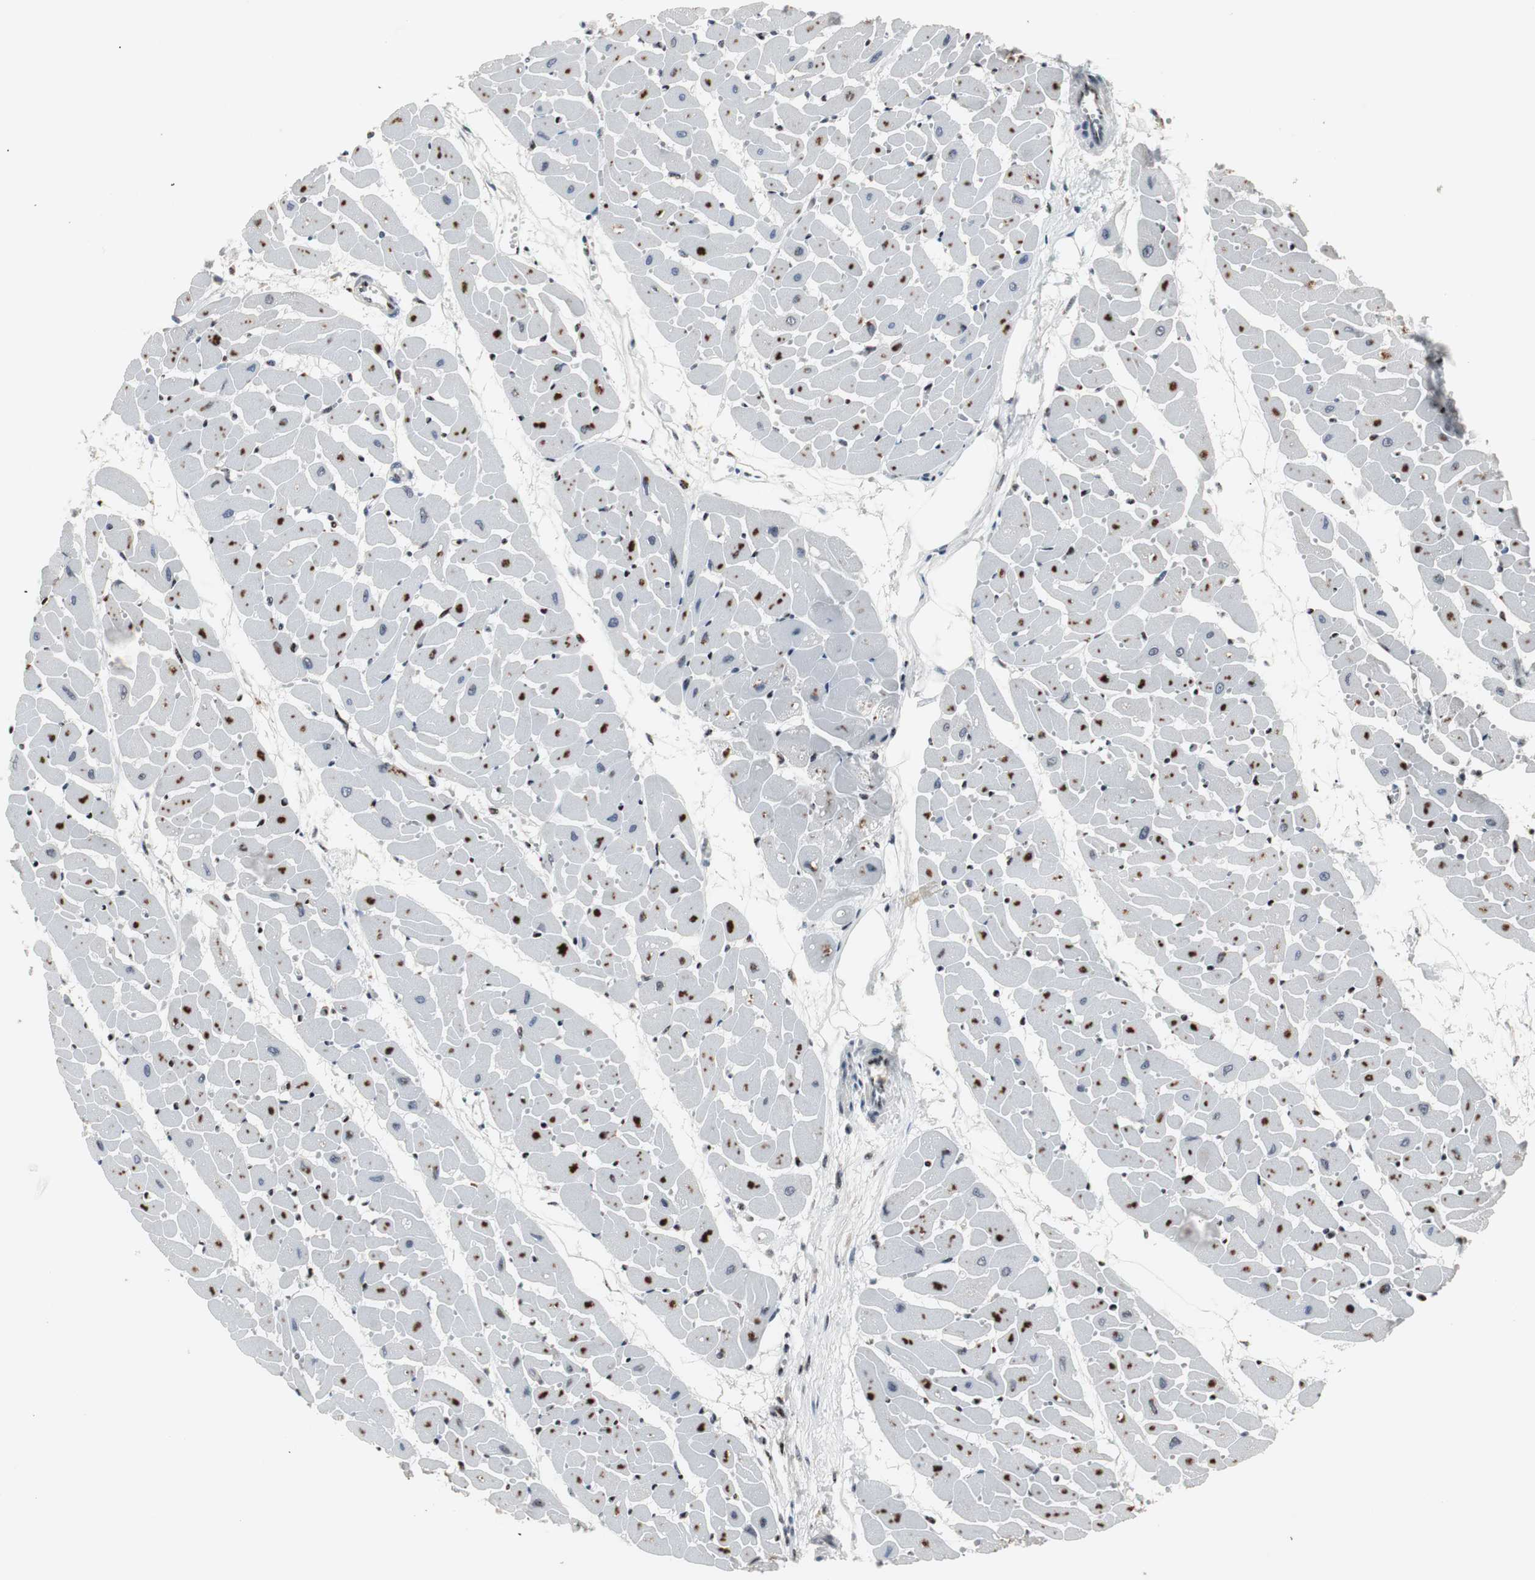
{"staining": {"intensity": "strong", "quantity": "<25%", "location": "cytoplasmic/membranous,nuclear"}, "tissue": "heart muscle", "cell_type": "Cardiomyocytes", "image_type": "normal", "snomed": [{"axis": "morphology", "description": "Normal tissue, NOS"}, {"axis": "topography", "description": "Heart"}], "caption": "There is medium levels of strong cytoplasmic/membranous,nuclear positivity in cardiomyocytes of benign heart muscle, as demonstrated by immunohistochemical staining (brown color).", "gene": "GRK2", "patient": {"sex": "female", "age": 19}}